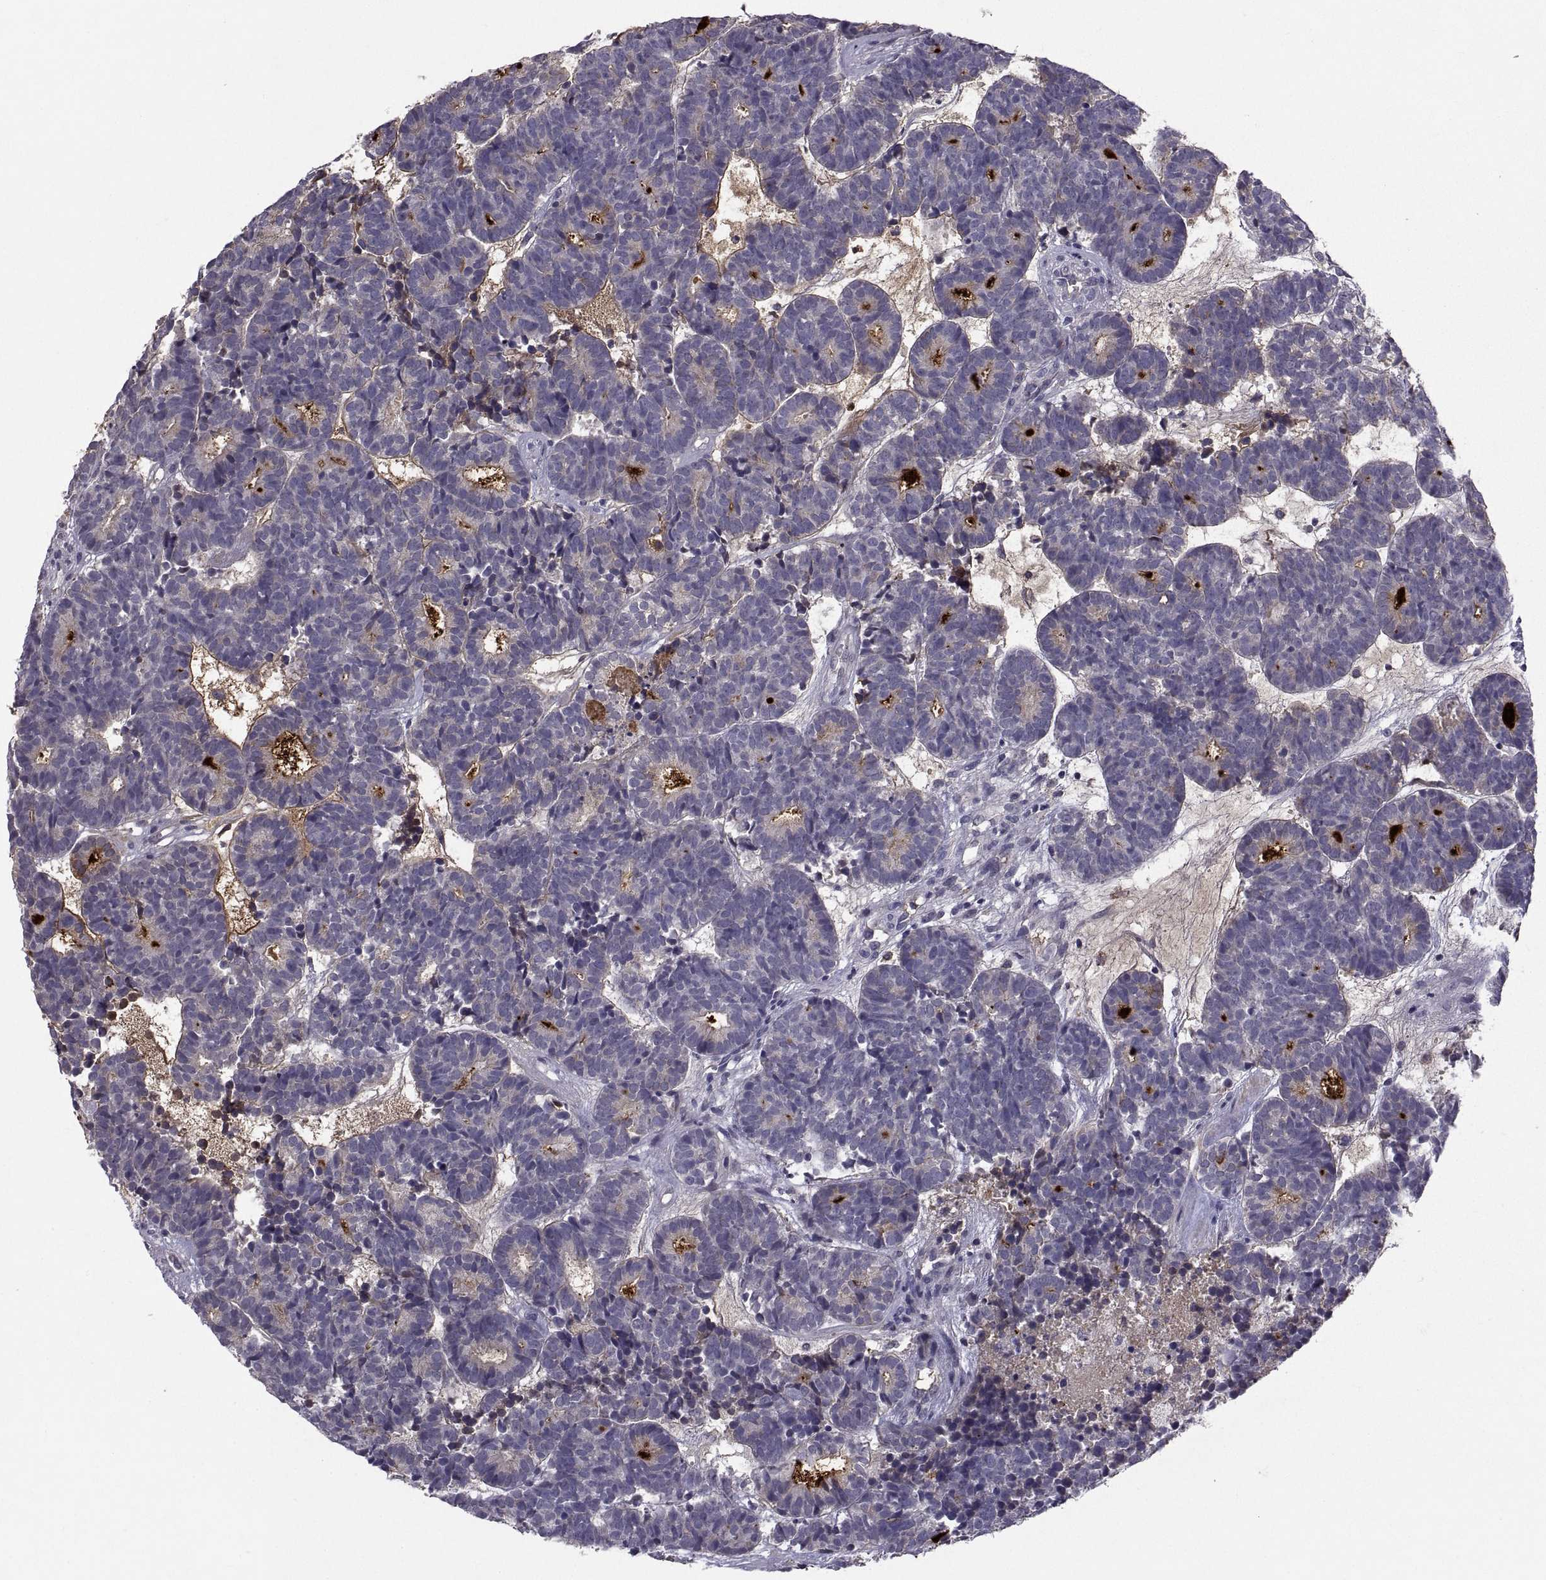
{"staining": {"intensity": "strong", "quantity": "<25%", "location": "cytoplasmic/membranous"}, "tissue": "head and neck cancer", "cell_type": "Tumor cells", "image_type": "cancer", "snomed": [{"axis": "morphology", "description": "Adenocarcinoma, NOS"}, {"axis": "topography", "description": "Head-Neck"}], "caption": "IHC micrograph of head and neck cancer (adenocarcinoma) stained for a protein (brown), which shows medium levels of strong cytoplasmic/membranous expression in approximately <25% of tumor cells.", "gene": "NPTX2", "patient": {"sex": "female", "age": 81}}